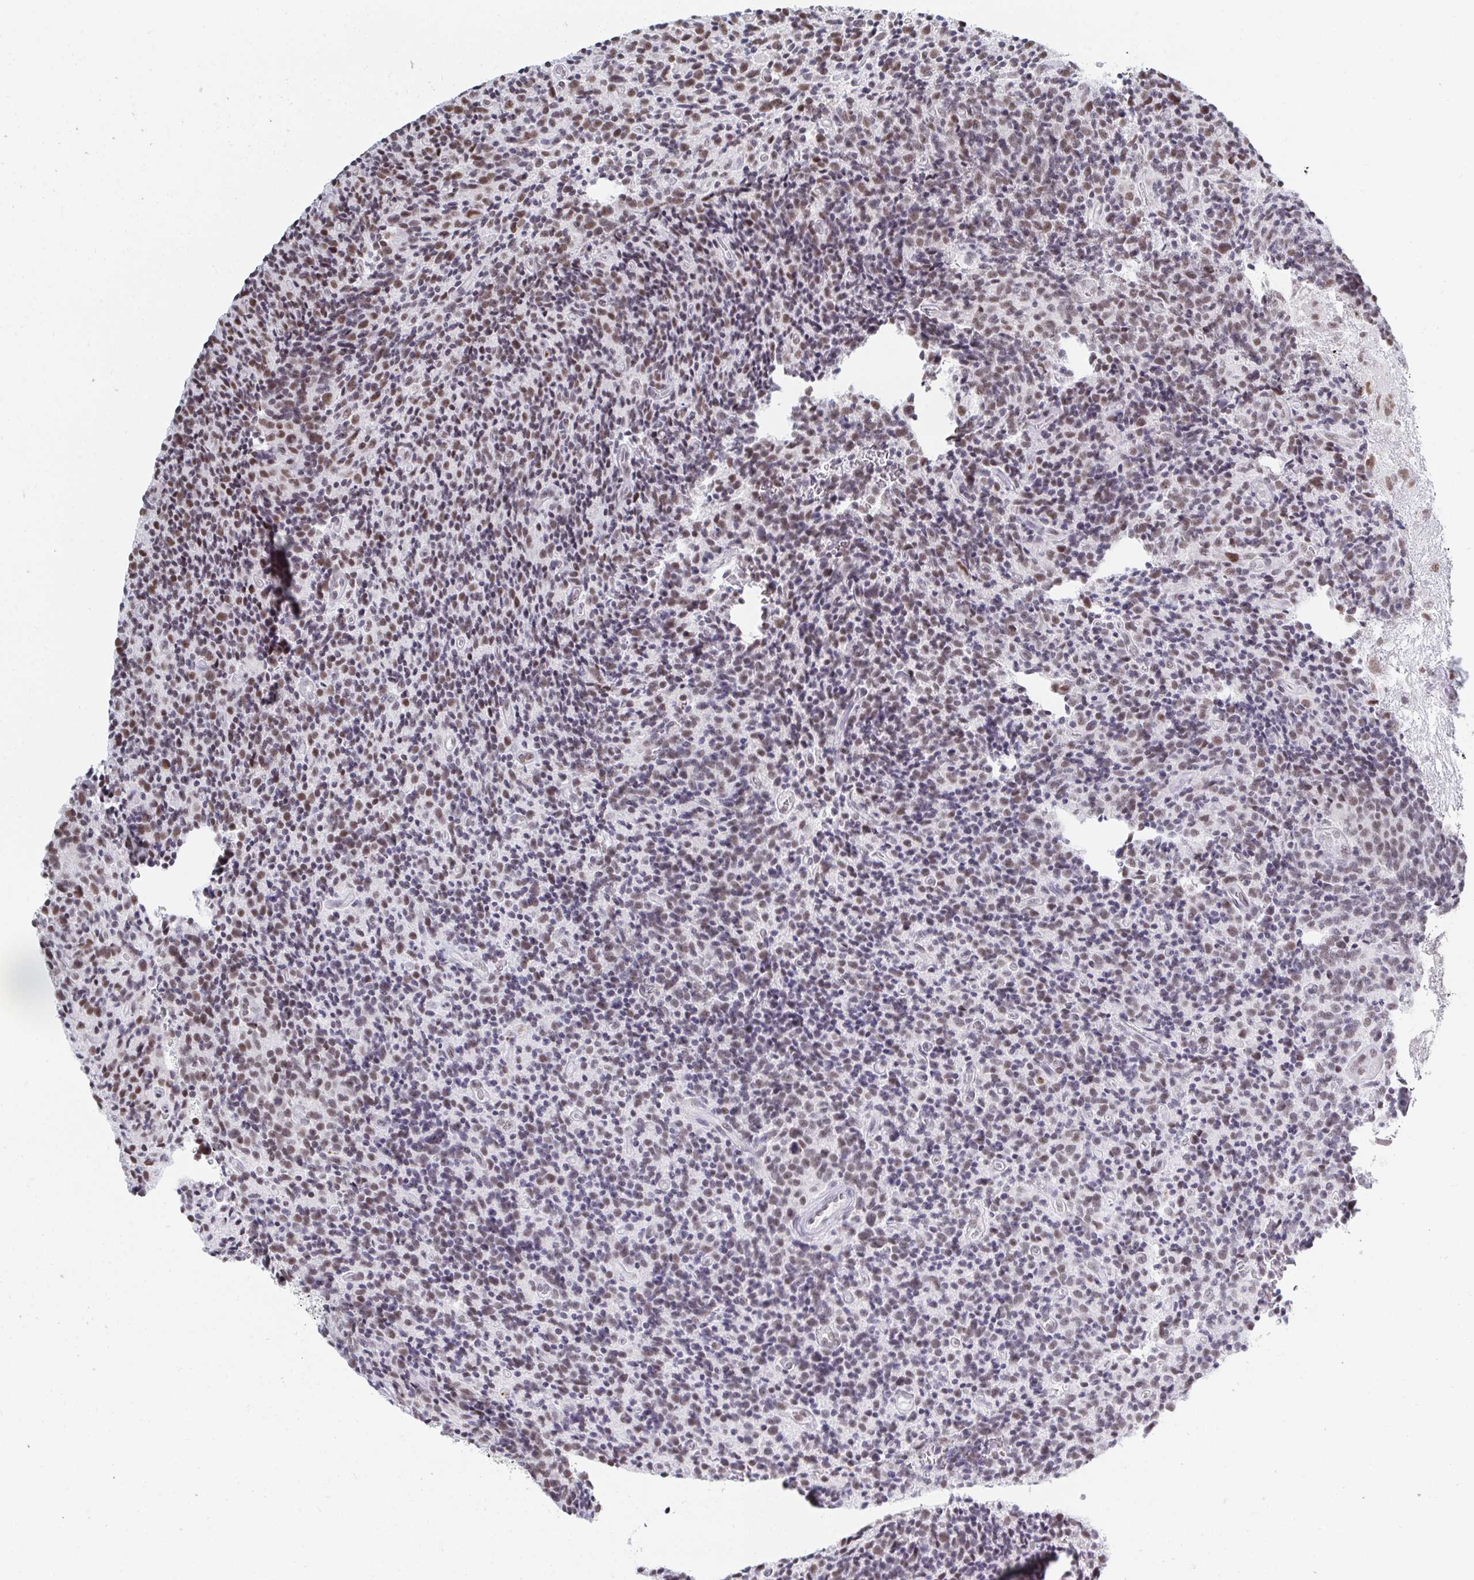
{"staining": {"intensity": "moderate", "quantity": "<25%", "location": "nuclear"}, "tissue": "glioma", "cell_type": "Tumor cells", "image_type": "cancer", "snomed": [{"axis": "morphology", "description": "Glioma, malignant, High grade"}, {"axis": "topography", "description": "Brain"}], "caption": "Immunohistochemical staining of malignant glioma (high-grade) displays low levels of moderate nuclear positivity in approximately <25% of tumor cells. (IHC, brightfield microscopy, high magnification).", "gene": "TRIP12", "patient": {"sex": "male", "age": 76}}